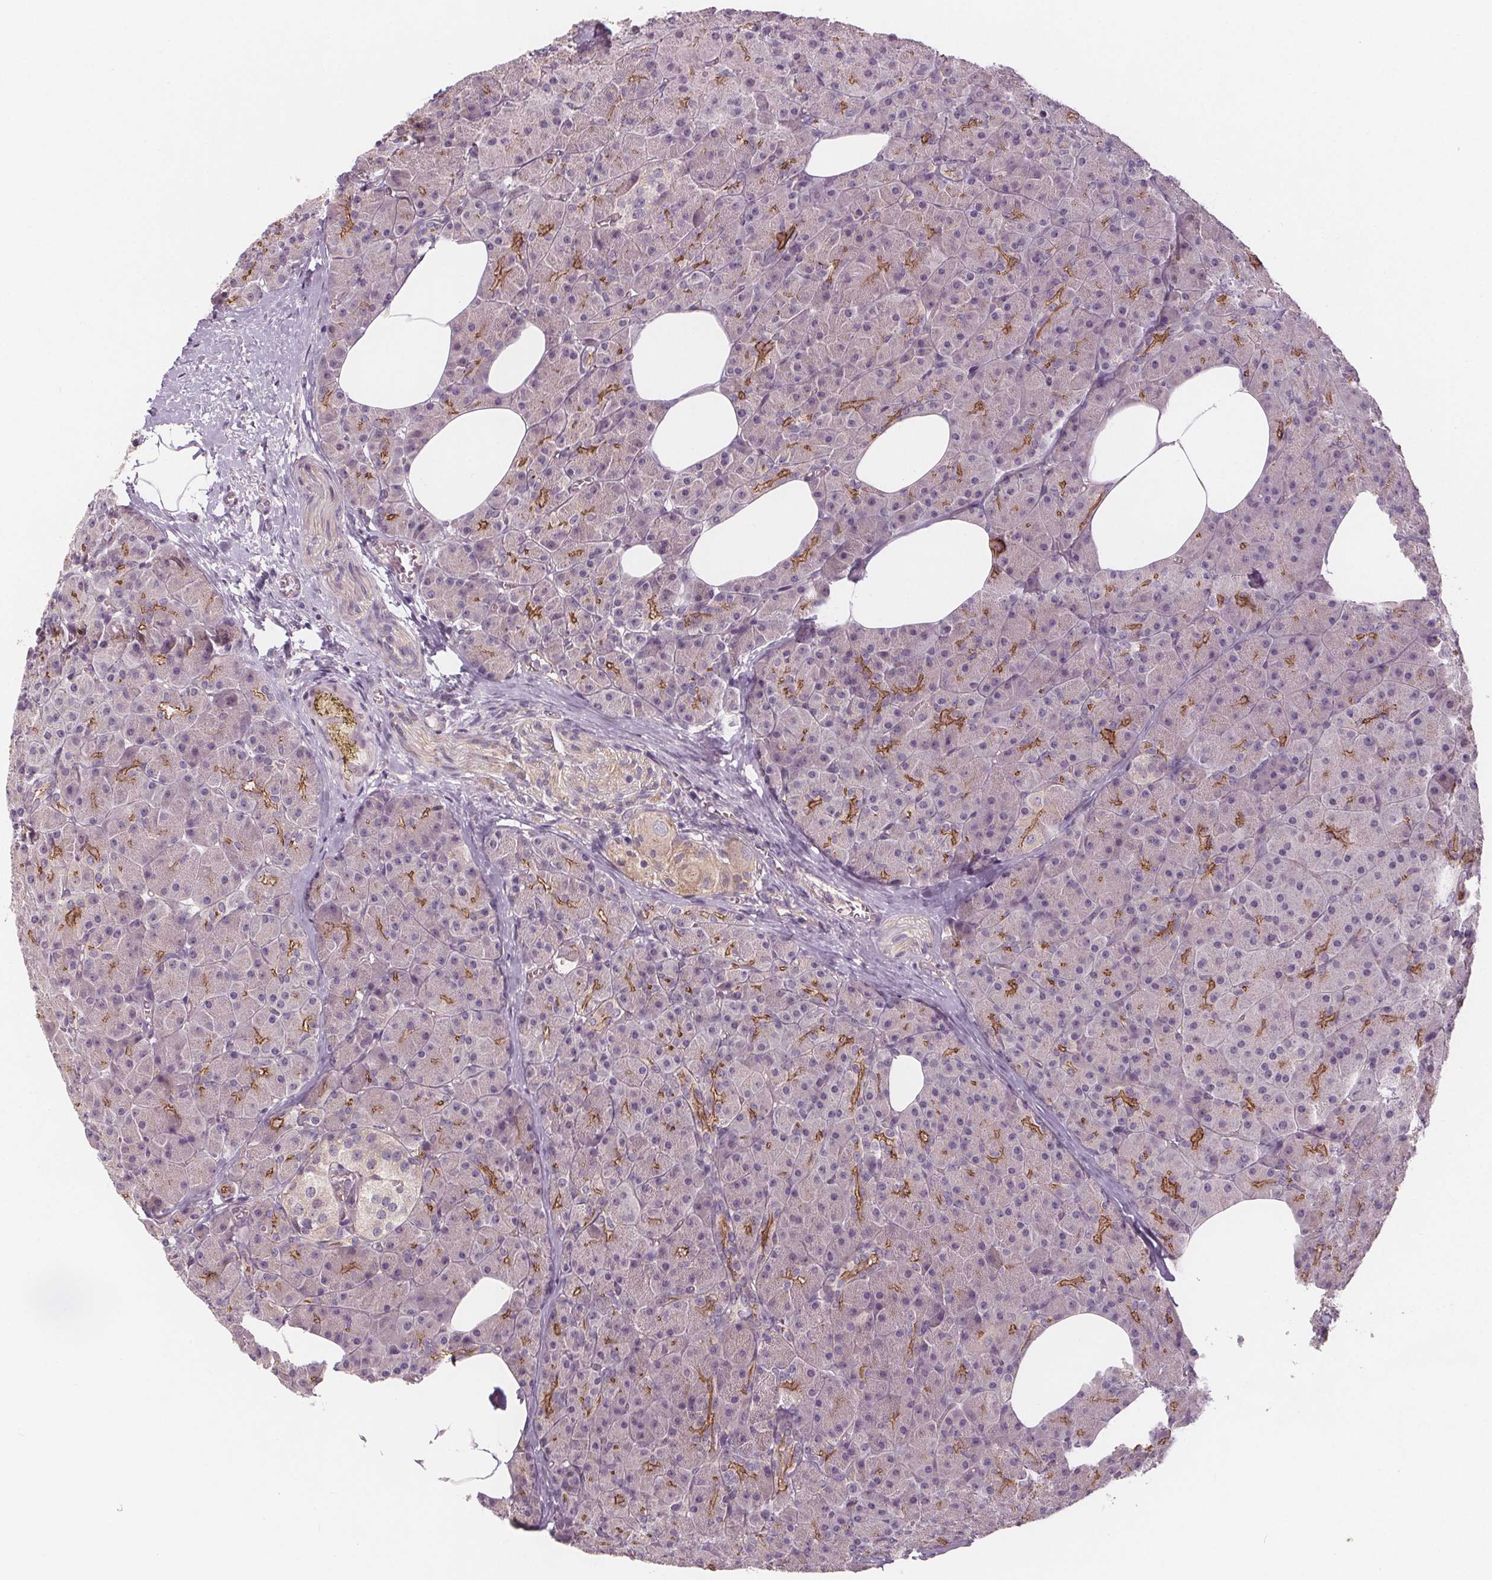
{"staining": {"intensity": "moderate", "quantity": "<25%", "location": "cytoplasmic/membranous"}, "tissue": "pancreas", "cell_type": "Exocrine glandular cells", "image_type": "normal", "snomed": [{"axis": "morphology", "description": "Normal tissue, NOS"}, {"axis": "topography", "description": "Pancreas"}], "caption": "This is a photomicrograph of immunohistochemistry (IHC) staining of normal pancreas, which shows moderate expression in the cytoplasmic/membranous of exocrine glandular cells.", "gene": "VNN1", "patient": {"sex": "female", "age": 45}}